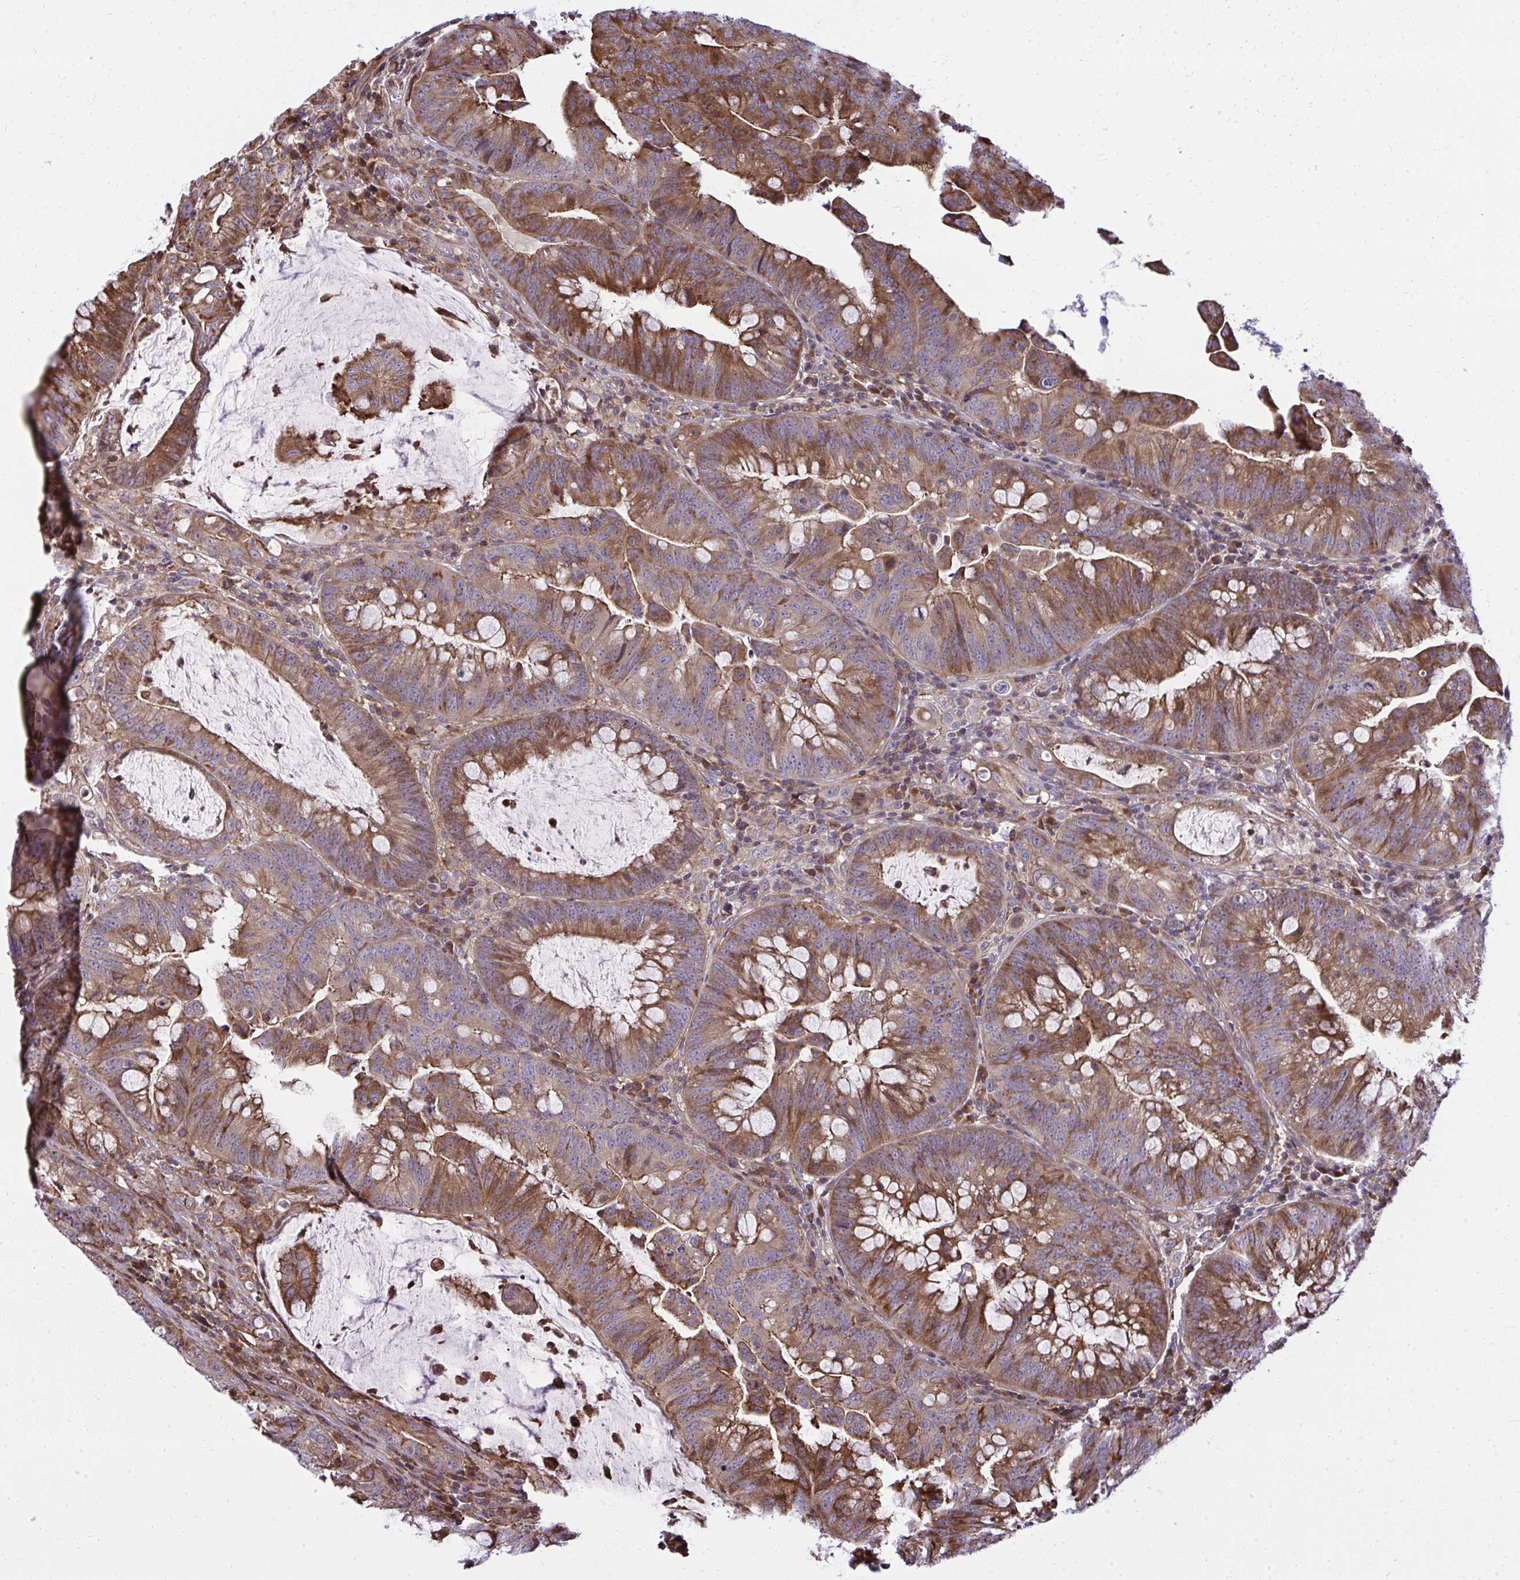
{"staining": {"intensity": "strong", "quantity": "25%-75%", "location": "cytoplasmic/membranous"}, "tissue": "colorectal cancer", "cell_type": "Tumor cells", "image_type": "cancer", "snomed": [{"axis": "morphology", "description": "Adenocarcinoma, NOS"}, {"axis": "topography", "description": "Colon"}], "caption": "Brown immunohistochemical staining in human colorectal cancer (adenocarcinoma) shows strong cytoplasmic/membranous positivity in about 25%-75% of tumor cells. Immunohistochemistry (ihc) stains the protein of interest in brown and the nuclei are stained blue.", "gene": "ZSCAN9", "patient": {"sex": "male", "age": 62}}